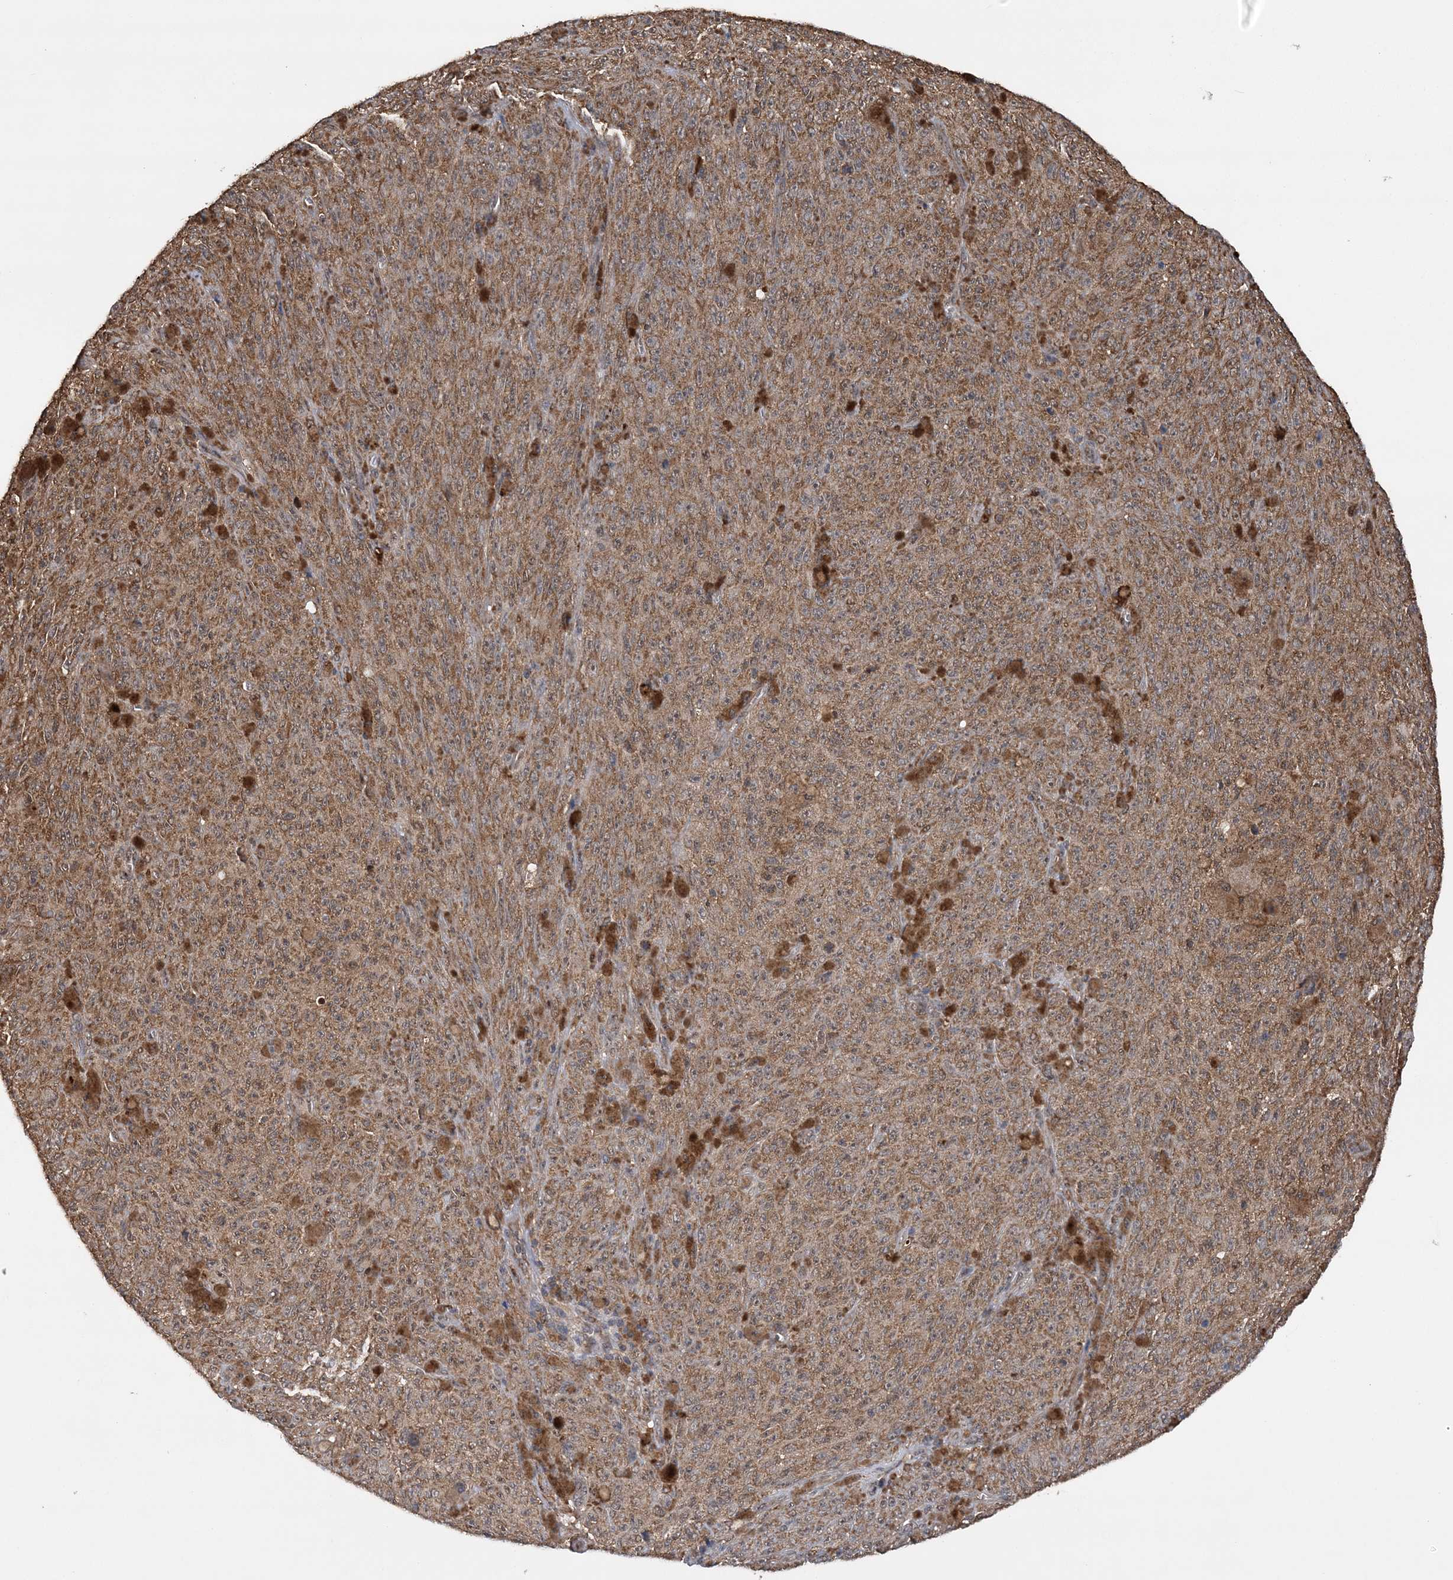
{"staining": {"intensity": "moderate", "quantity": ">75%", "location": "cytoplasmic/membranous"}, "tissue": "melanoma", "cell_type": "Tumor cells", "image_type": "cancer", "snomed": [{"axis": "morphology", "description": "Malignant melanoma, NOS"}, {"axis": "topography", "description": "Skin"}], "caption": "Moderate cytoplasmic/membranous expression for a protein is present in approximately >75% of tumor cells of melanoma using immunohistochemistry.", "gene": "PCBP1", "patient": {"sex": "female", "age": 82}}